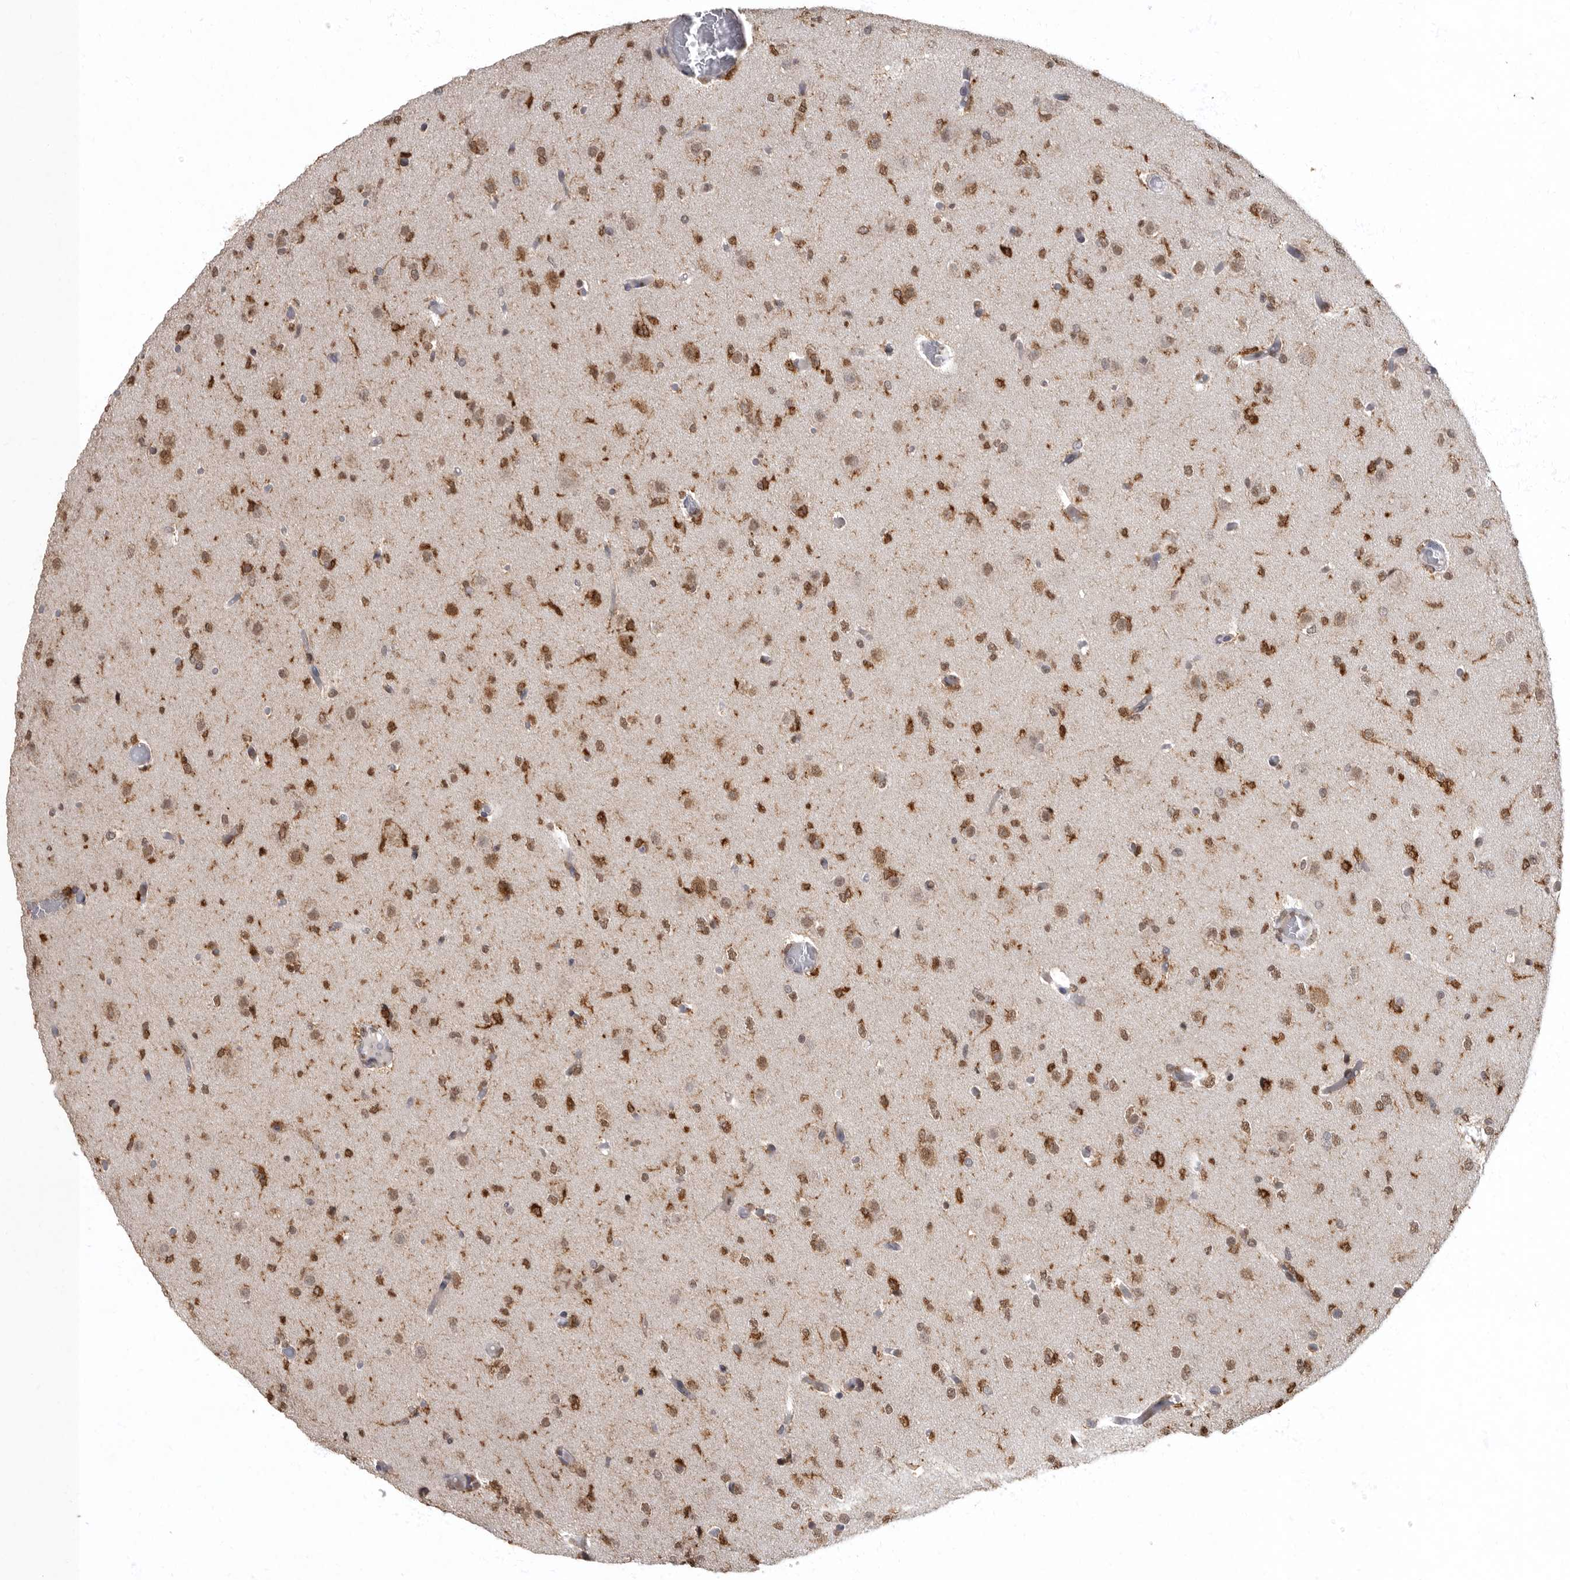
{"staining": {"intensity": "moderate", "quantity": ">75%", "location": "cytoplasmic/membranous,nuclear"}, "tissue": "glioma", "cell_type": "Tumor cells", "image_type": "cancer", "snomed": [{"axis": "morphology", "description": "Glioma, malignant, Low grade"}, {"axis": "topography", "description": "Brain"}], "caption": "Immunohistochemical staining of malignant glioma (low-grade) shows moderate cytoplasmic/membranous and nuclear protein expression in about >75% of tumor cells.", "gene": "NBL1", "patient": {"sex": "female", "age": 22}}